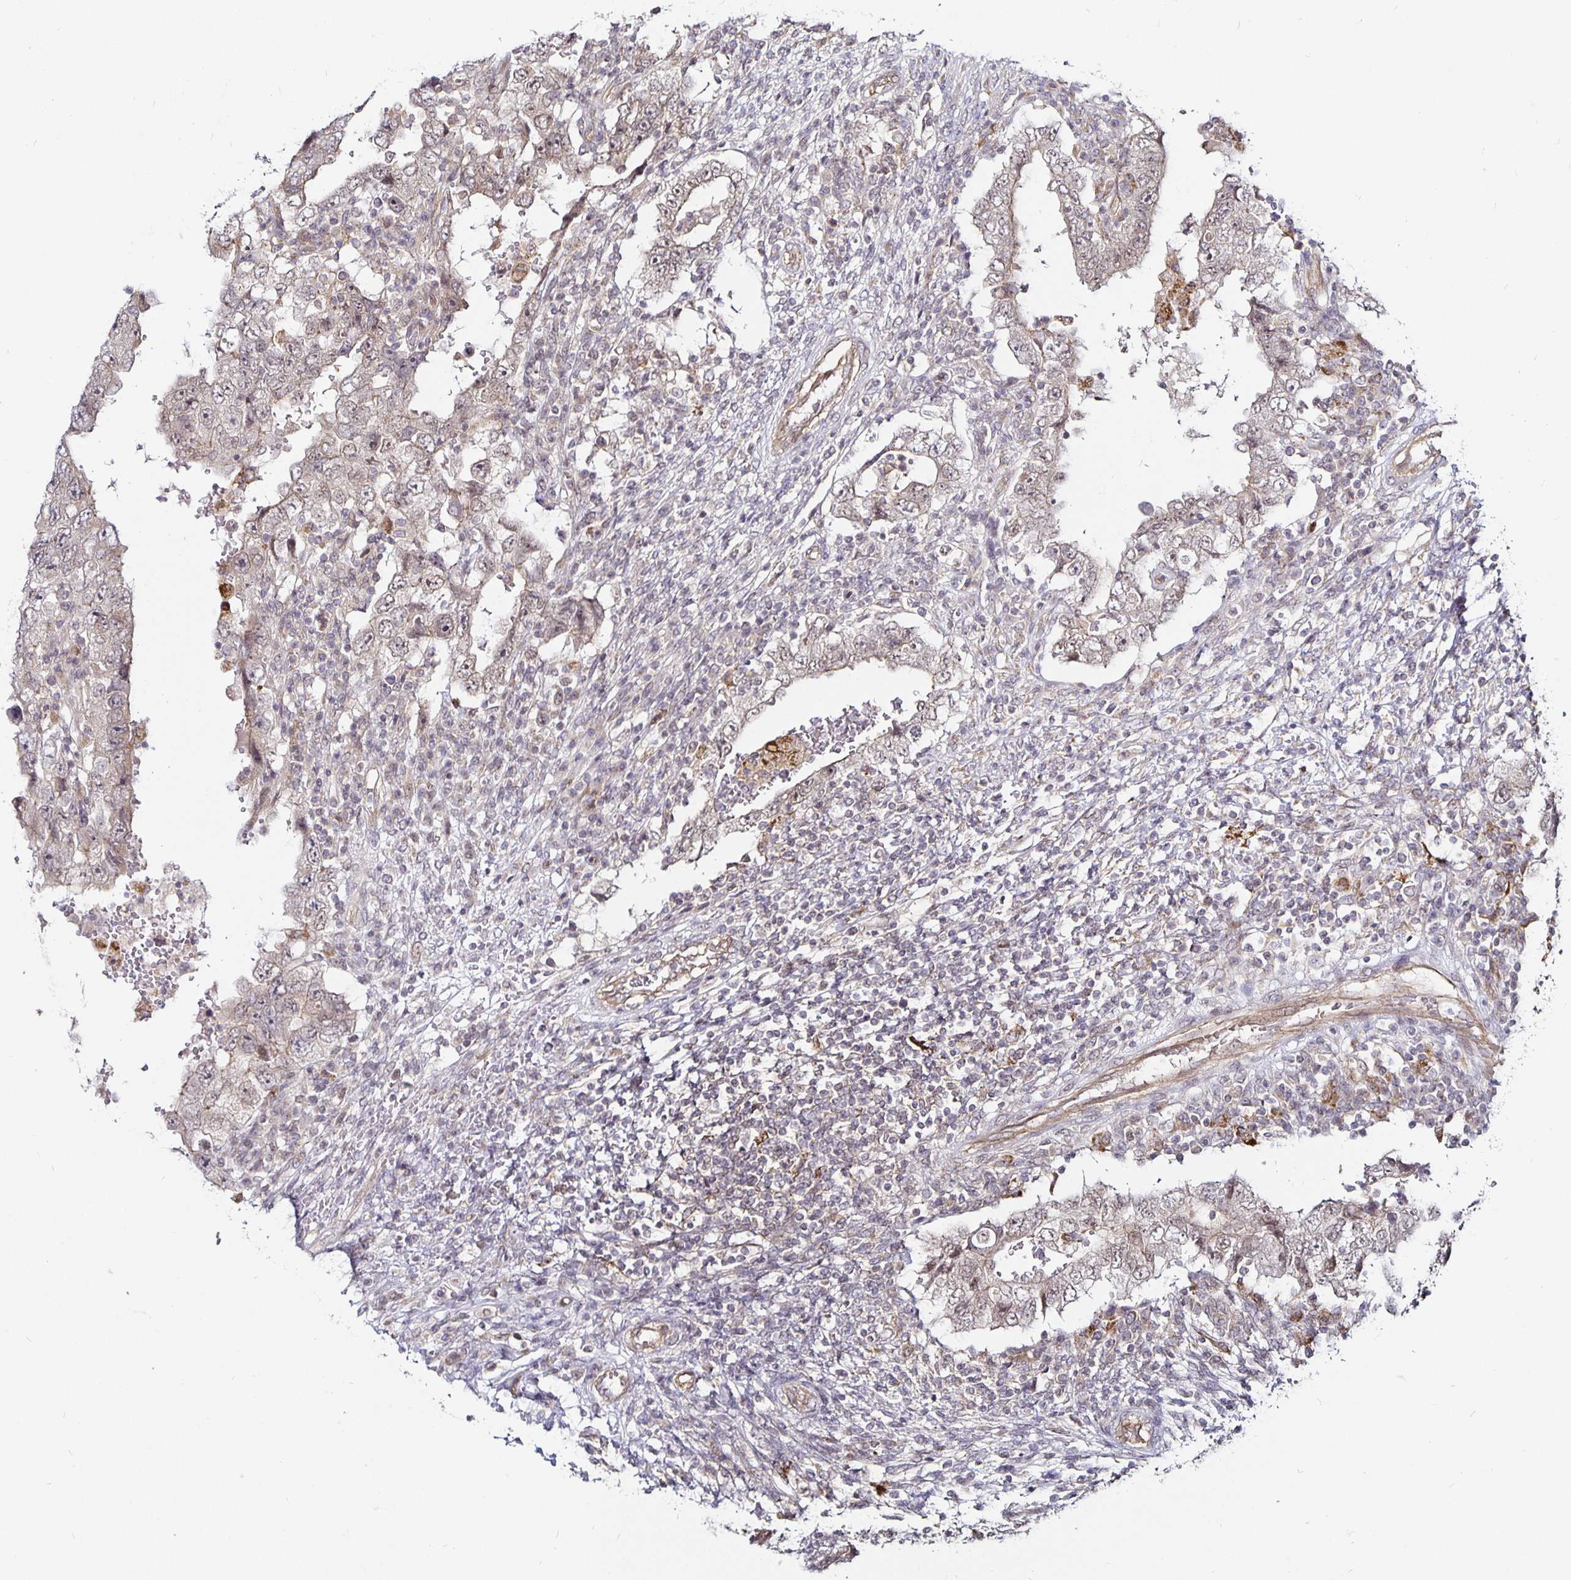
{"staining": {"intensity": "weak", "quantity": "25%-75%", "location": "cytoplasmic/membranous,nuclear"}, "tissue": "testis cancer", "cell_type": "Tumor cells", "image_type": "cancer", "snomed": [{"axis": "morphology", "description": "Carcinoma, Embryonal, NOS"}, {"axis": "topography", "description": "Testis"}], "caption": "Testis cancer (embryonal carcinoma) stained with DAB IHC demonstrates low levels of weak cytoplasmic/membranous and nuclear expression in approximately 25%-75% of tumor cells. (Brightfield microscopy of DAB IHC at high magnification).", "gene": "CYP27A1", "patient": {"sex": "male", "age": 26}}